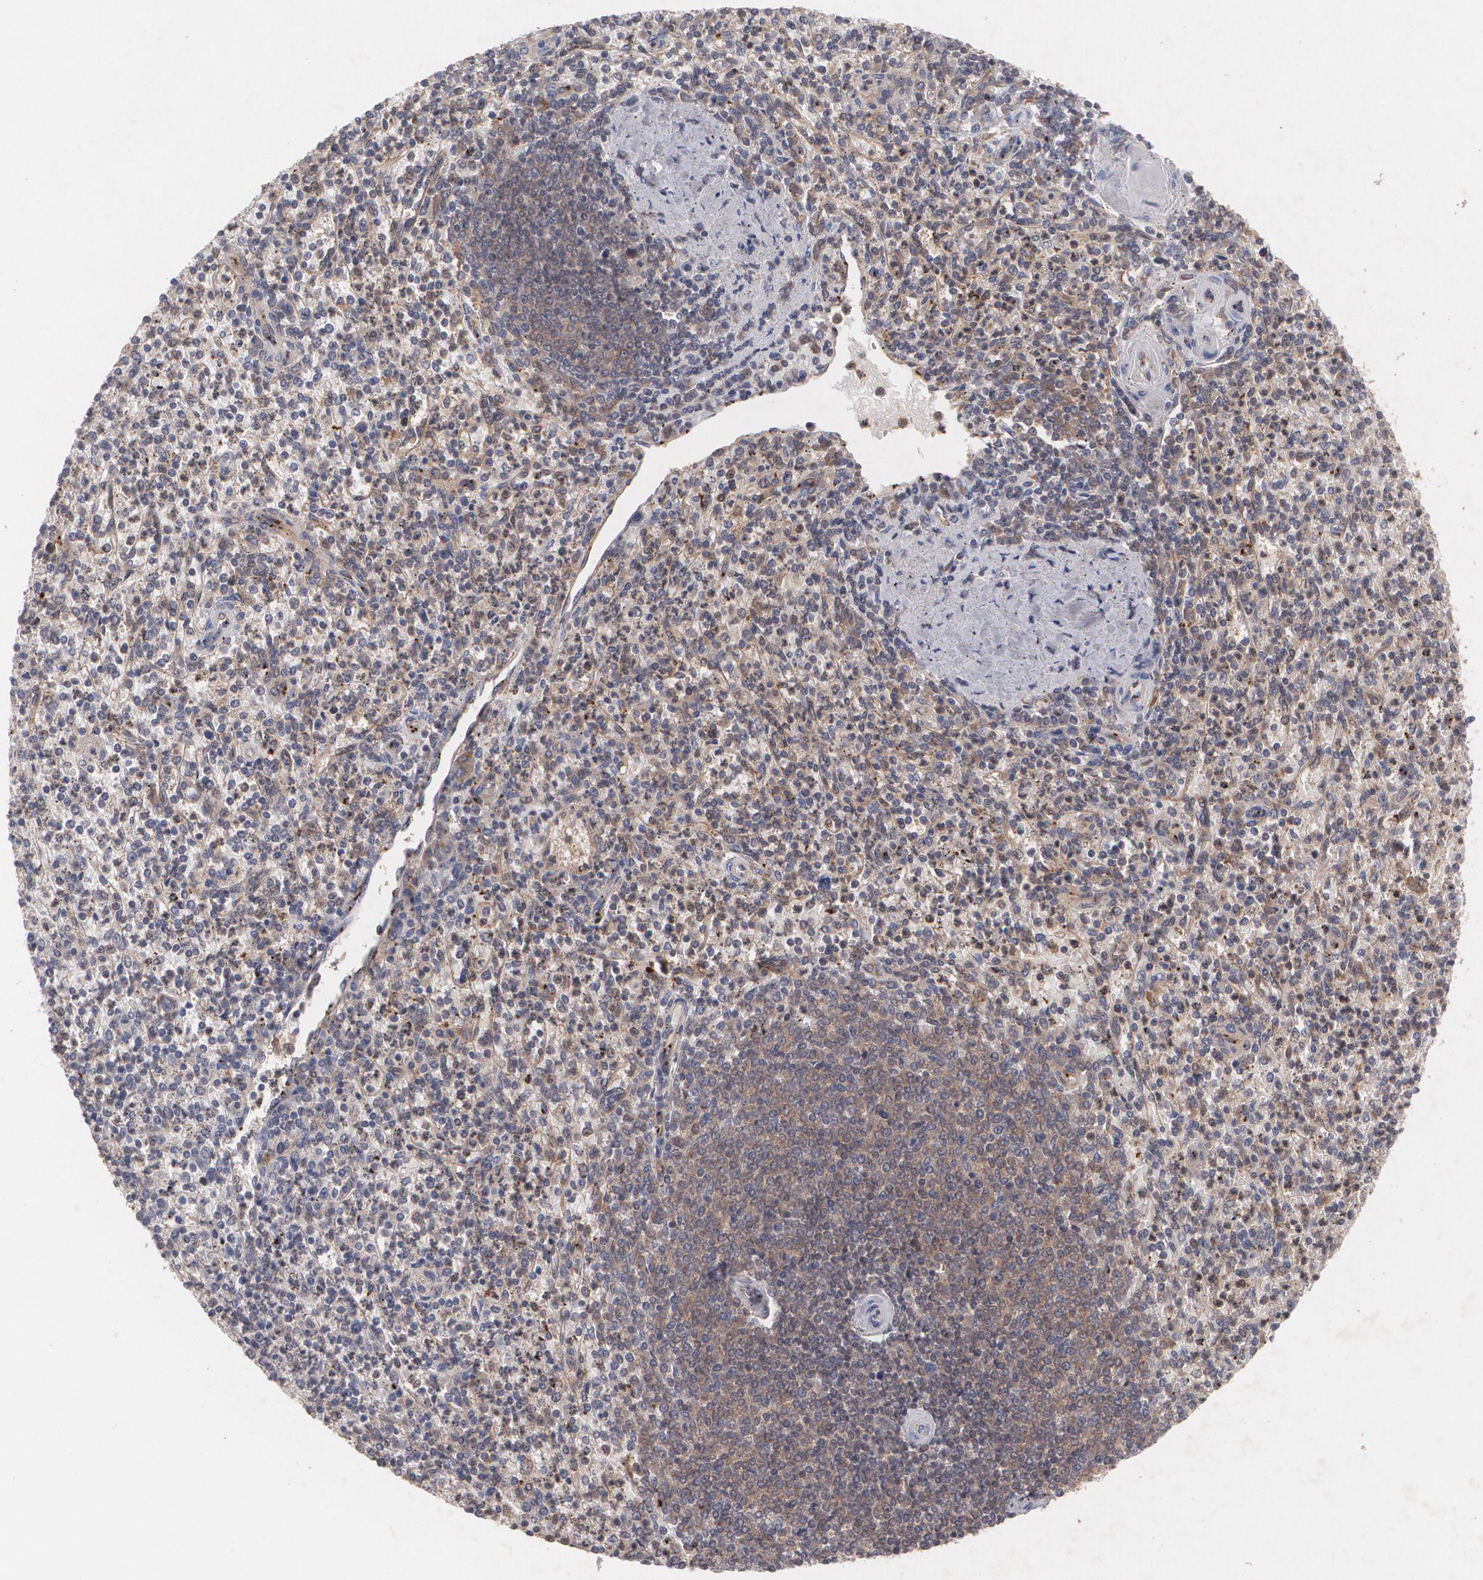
{"staining": {"intensity": "moderate", "quantity": "25%-75%", "location": "cytoplasmic/membranous"}, "tissue": "spleen", "cell_type": "Cells in red pulp", "image_type": "normal", "snomed": [{"axis": "morphology", "description": "Normal tissue, NOS"}, {"axis": "topography", "description": "Spleen"}], "caption": "A brown stain shows moderate cytoplasmic/membranous expression of a protein in cells in red pulp of benign spleen. (DAB IHC, brown staining for protein, blue staining for nuclei).", "gene": "HTT", "patient": {"sex": "male", "age": 72}}